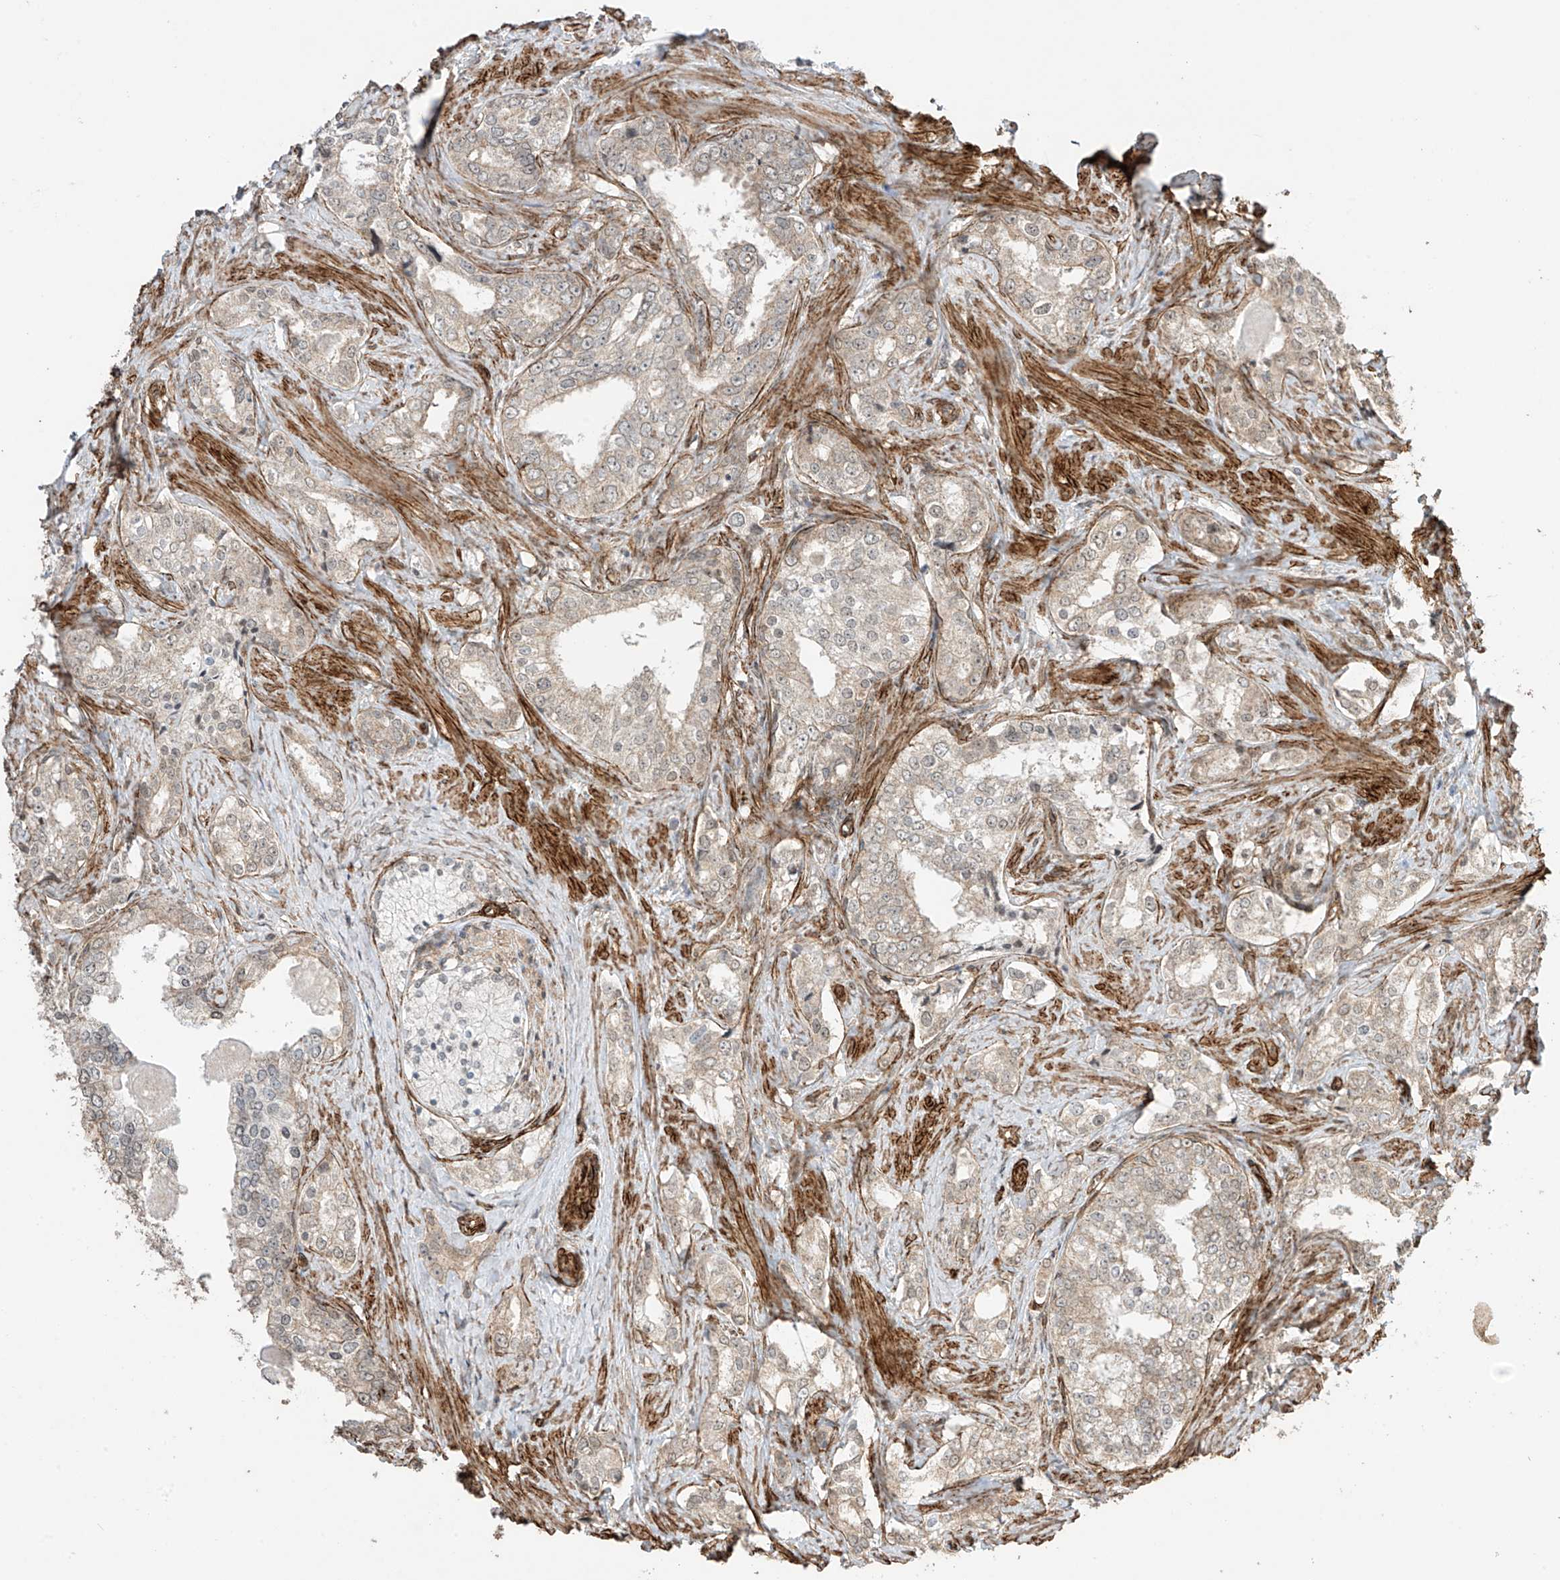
{"staining": {"intensity": "weak", "quantity": "25%-75%", "location": "cytoplasmic/membranous"}, "tissue": "prostate cancer", "cell_type": "Tumor cells", "image_type": "cancer", "snomed": [{"axis": "morphology", "description": "Adenocarcinoma, High grade"}, {"axis": "topography", "description": "Prostate"}], "caption": "IHC of prostate high-grade adenocarcinoma shows low levels of weak cytoplasmic/membranous positivity in approximately 25%-75% of tumor cells.", "gene": "TTLL5", "patient": {"sex": "male", "age": 66}}